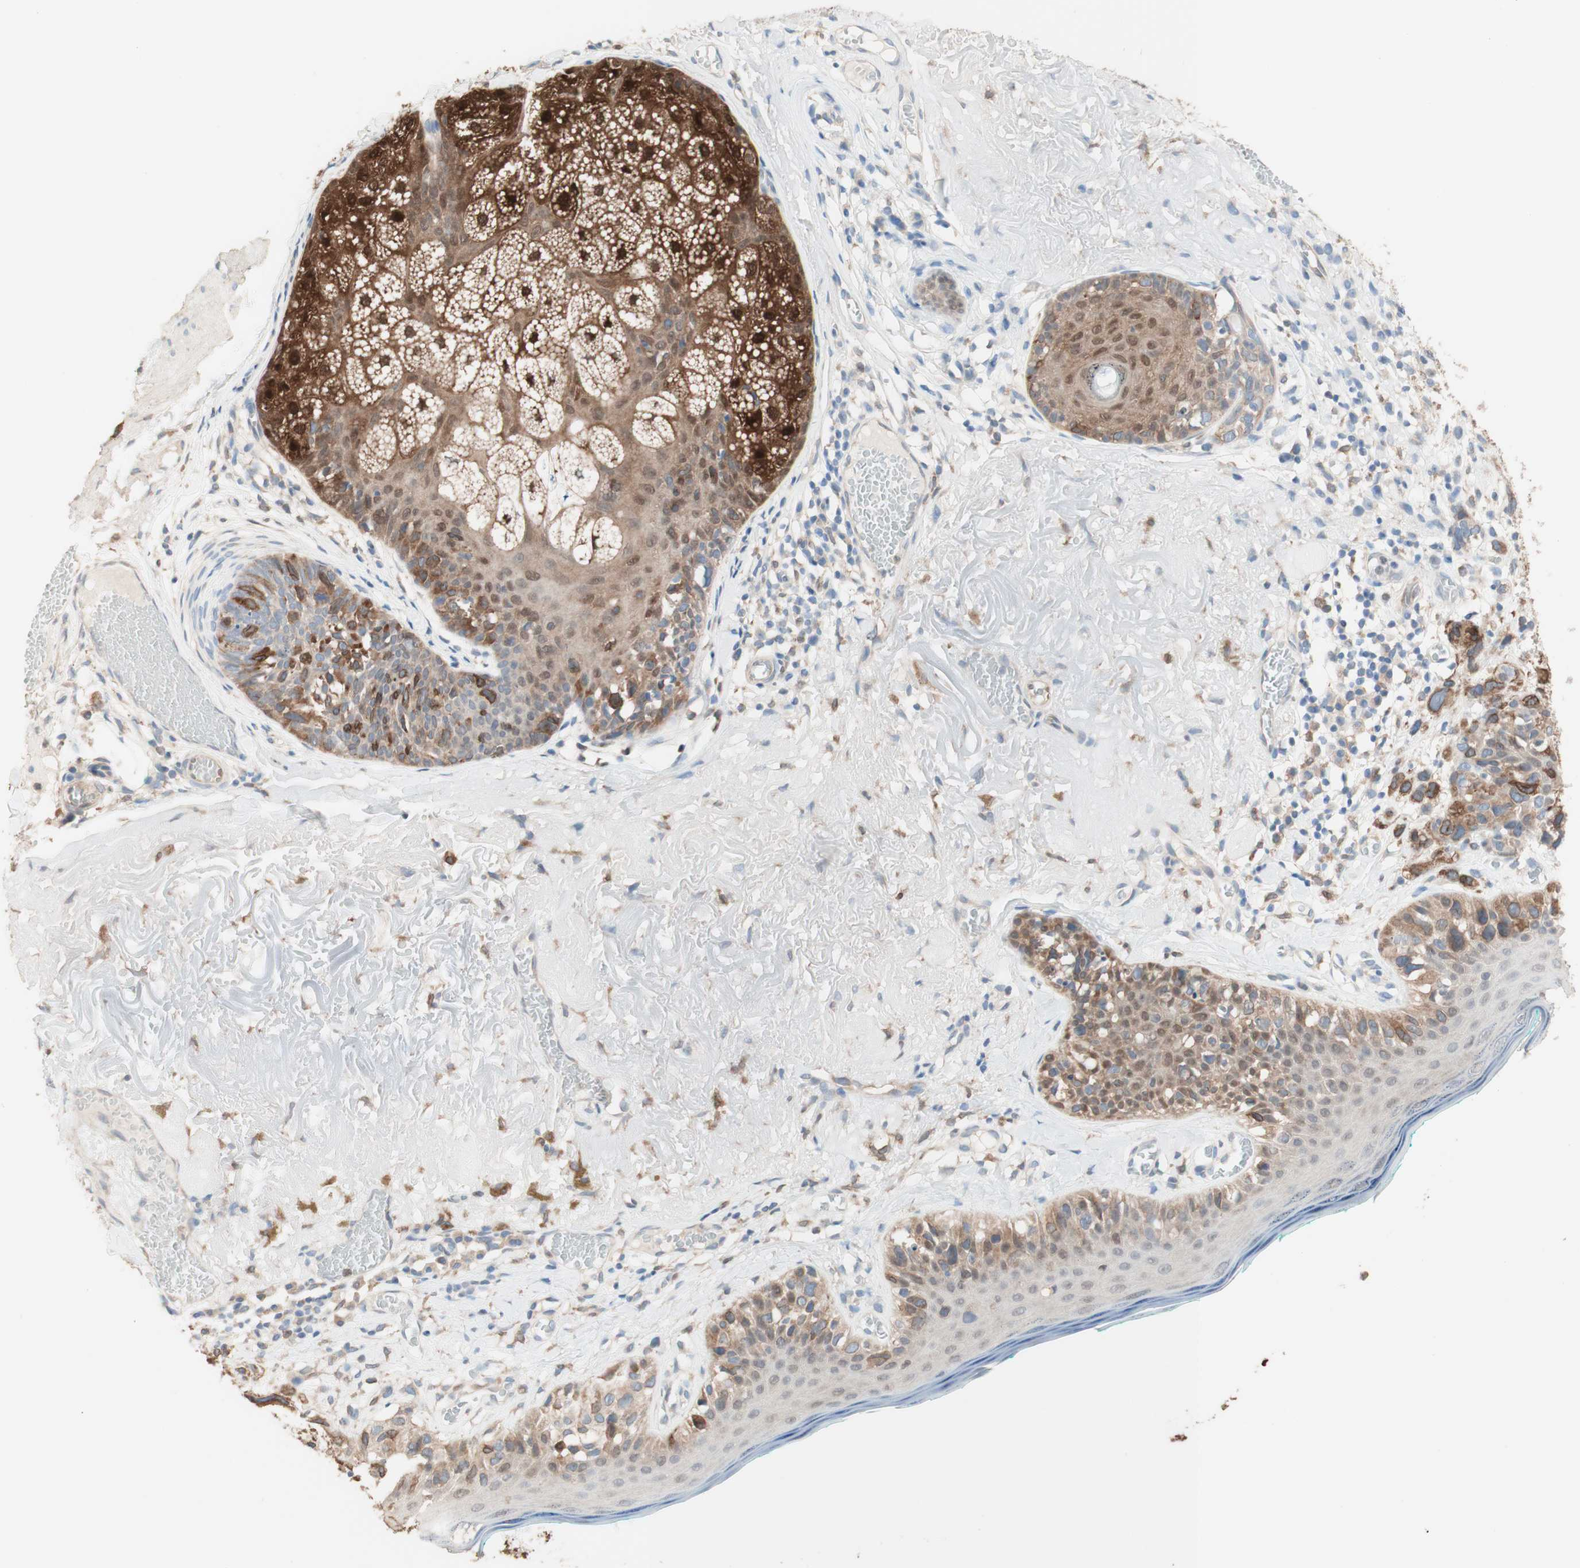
{"staining": {"intensity": "weak", "quantity": ">75%", "location": "cytoplasmic/membranous"}, "tissue": "melanoma", "cell_type": "Tumor cells", "image_type": "cancer", "snomed": [{"axis": "morphology", "description": "Malignant melanoma in situ"}, {"axis": "morphology", "description": "Malignant melanoma, NOS"}, {"axis": "topography", "description": "Skin"}], "caption": "Immunohistochemistry (DAB) staining of human melanoma exhibits weak cytoplasmic/membranous protein positivity in about >75% of tumor cells. The staining was performed using DAB (3,3'-diaminobenzidine) to visualize the protein expression in brown, while the nuclei were stained in blue with hematoxylin (Magnification: 20x).", "gene": "COMT", "patient": {"sex": "female", "age": 88}}